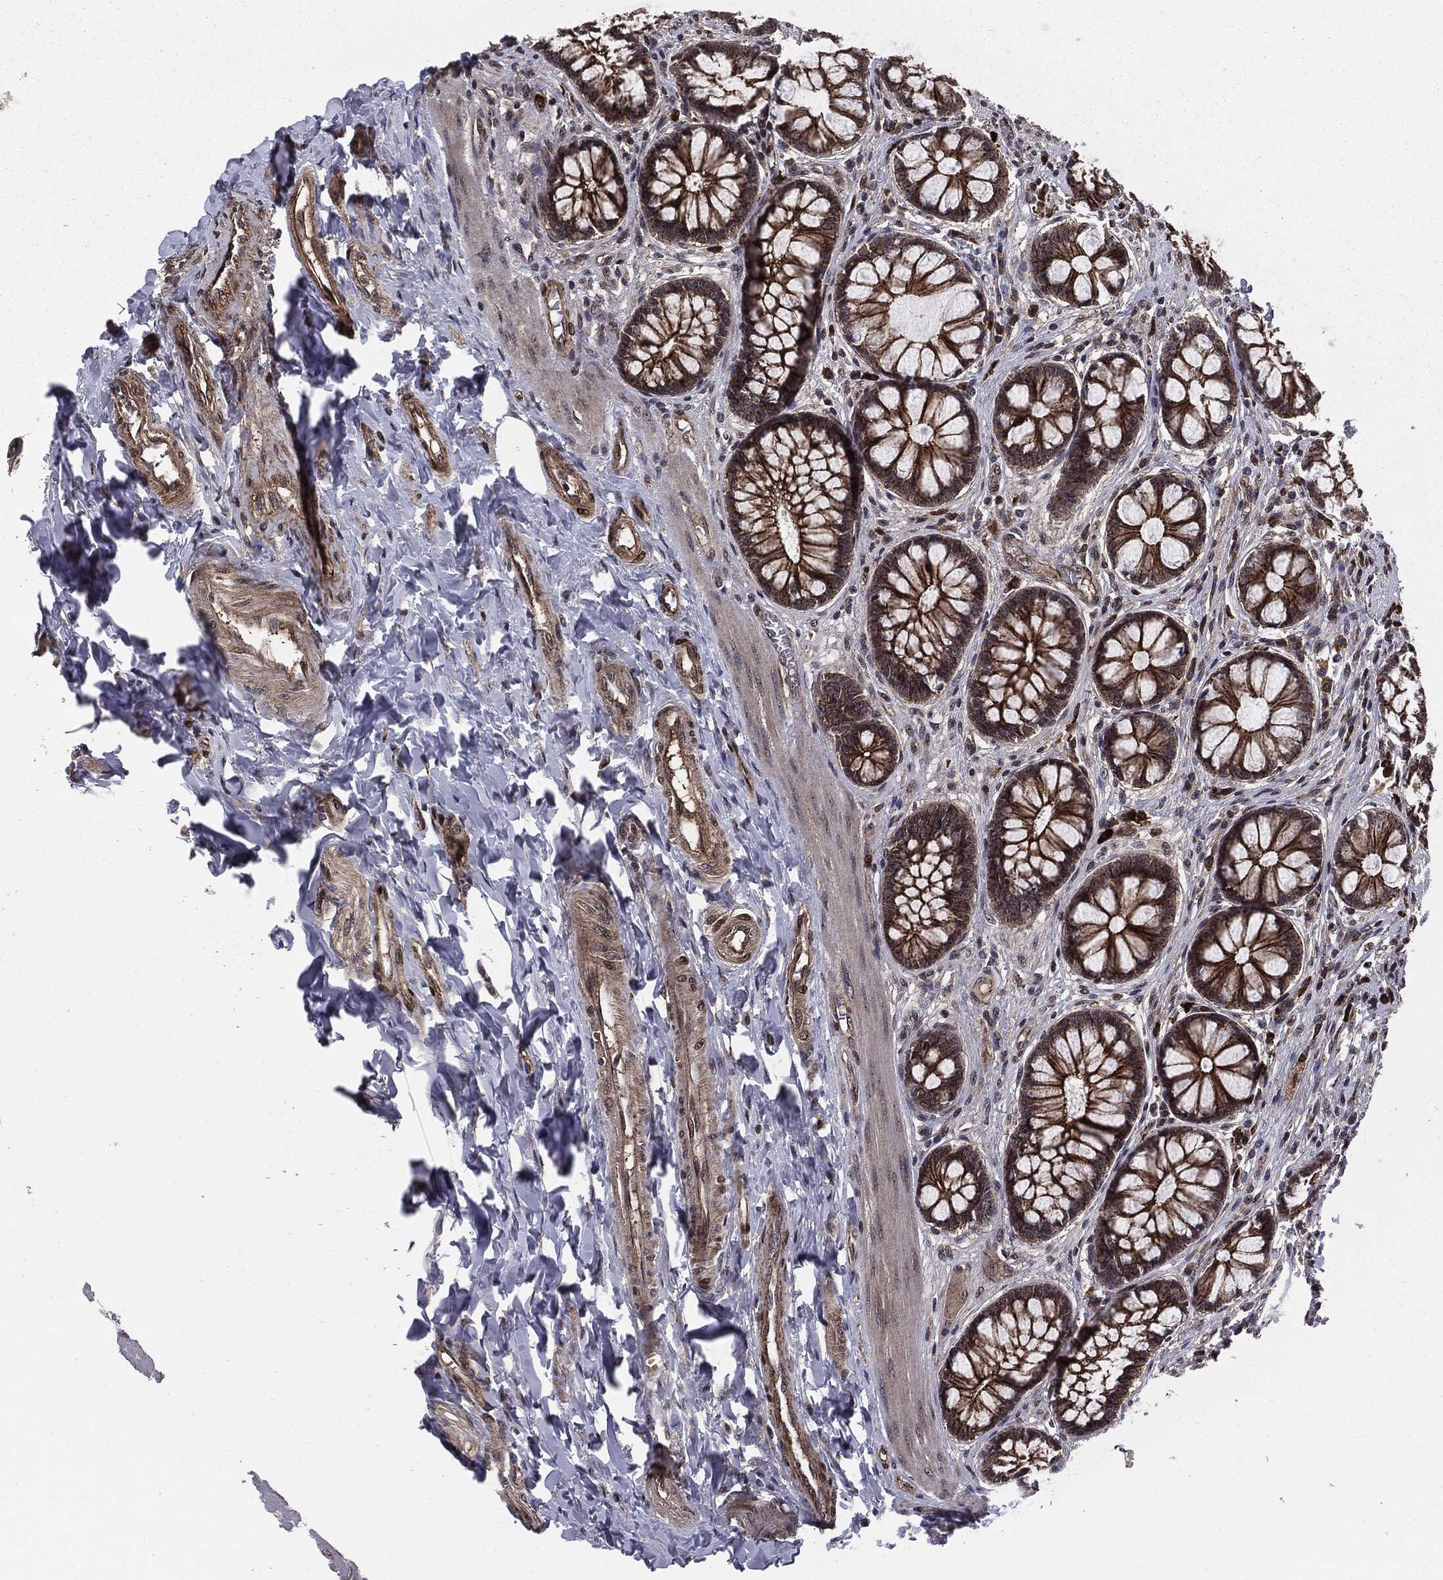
{"staining": {"intensity": "moderate", "quantity": ">75%", "location": "cytoplasmic/membranous"}, "tissue": "colon", "cell_type": "Endothelial cells", "image_type": "normal", "snomed": [{"axis": "morphology", "description": "Normal tissue, NOS"}, {"axis": "topography", "description": "Colon"}], "caption": "Protein positivity by IHC reveals moderate cytoplasmic/membranous expression in approximately >75% of endothelial cells in normal colon.", "gene": "PTPA", "patient": {"sex": "female", "age": 65}}